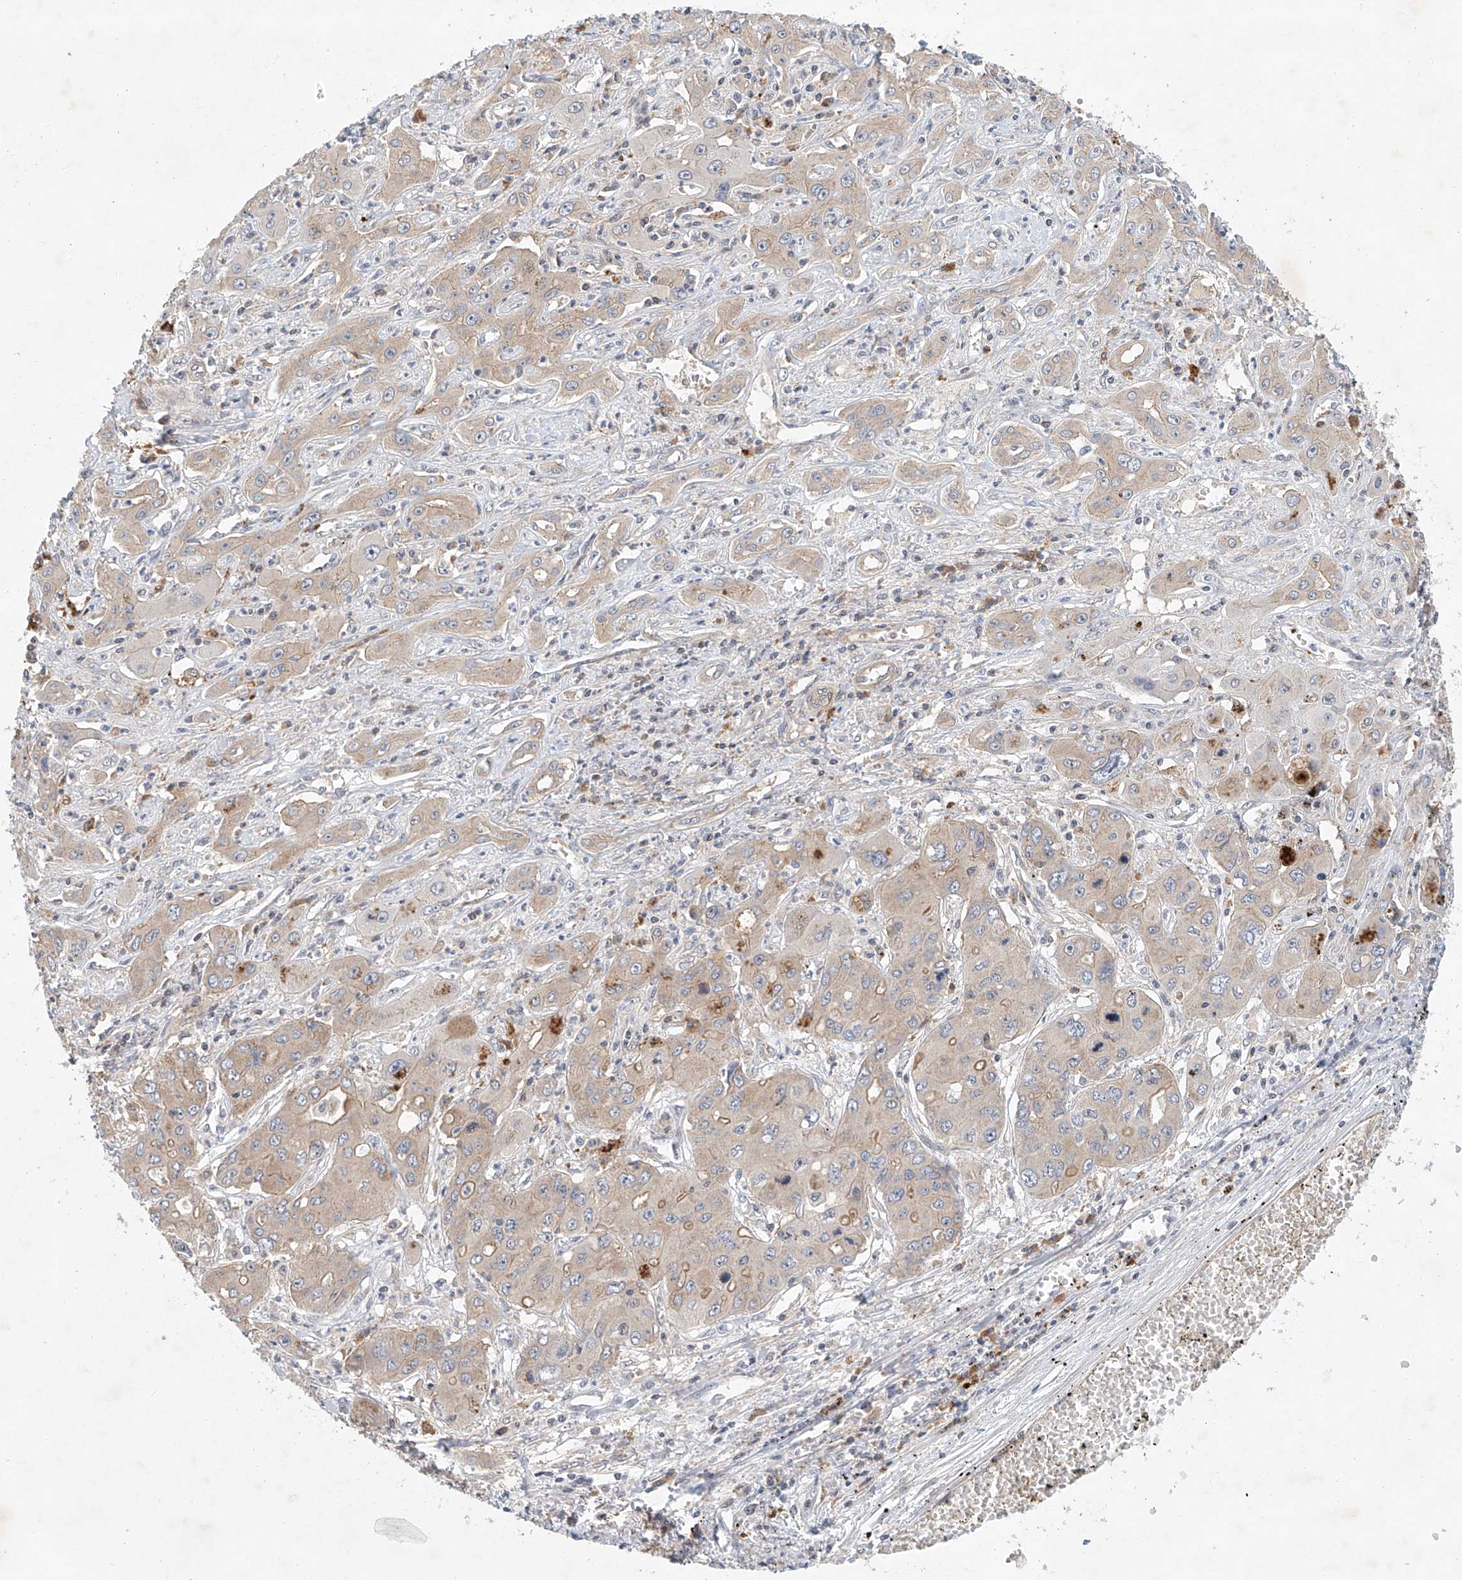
{"staining": {"intensity": "moderate", "quantity": ">75%", "location": "cytoplasmic/membranous"}, "tissue": "liver cancer", "cell_type": "Tumor cells", "image_type": "cancer", "snomed": [{"axis": "morphology", "description": "Cholangiocarcinoma"}, {"axis": "topography", "description": "Liver"}], "caption": "The image demonstrates immunohistochemical staining of liver cancer (cholangiocarcinoma). There is moderate cytoplasmic/membranous expression is present in about >75% of tumor cells. Using DAB (3,3'-diaminobenzidine) (brown) and hematoxylin (blue) stains, captured at high magnification using brightfield microscopy.", "gene": "CARMIL1", "patient": {"sex": "male", "age": 67}}